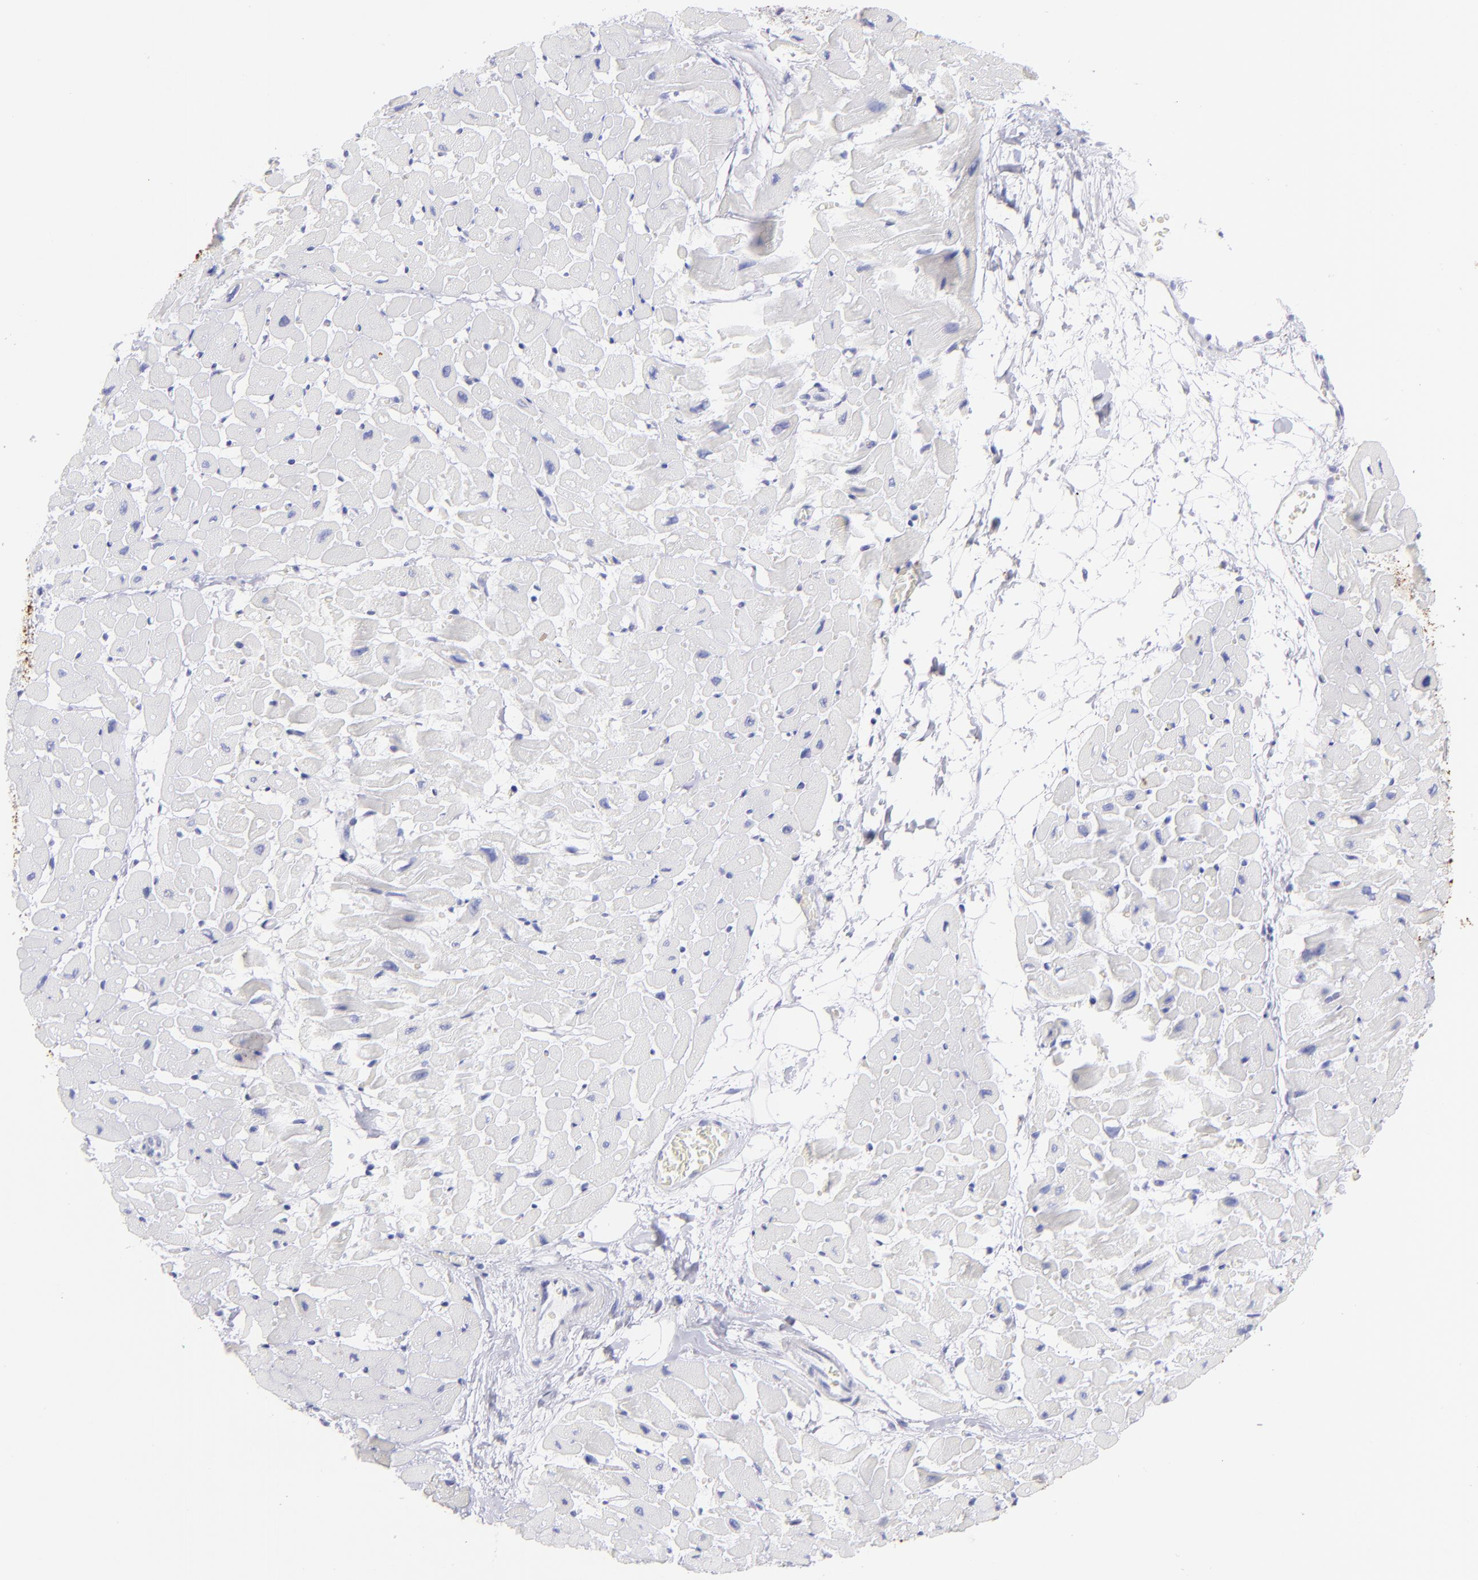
{"staining": {"intensity": "negative", "quantity": "none", "location": "none"}, "tissue": "heart muscle", "cell_type": "Cardiomyocytes", "image_type": "normal", "snomed": [{"axis": "morphology", "description": "Normal tissue, NOS"}, {"axis": "topography", "description": "Heart"}], "caption": "The histopathology image reveals no staining of cardiomyocytes in normal heart muscle. (IHC, brightfield microscopy, high magnification).", "gene": "CNP", "patient": {"sex": "male", "age": 45}}